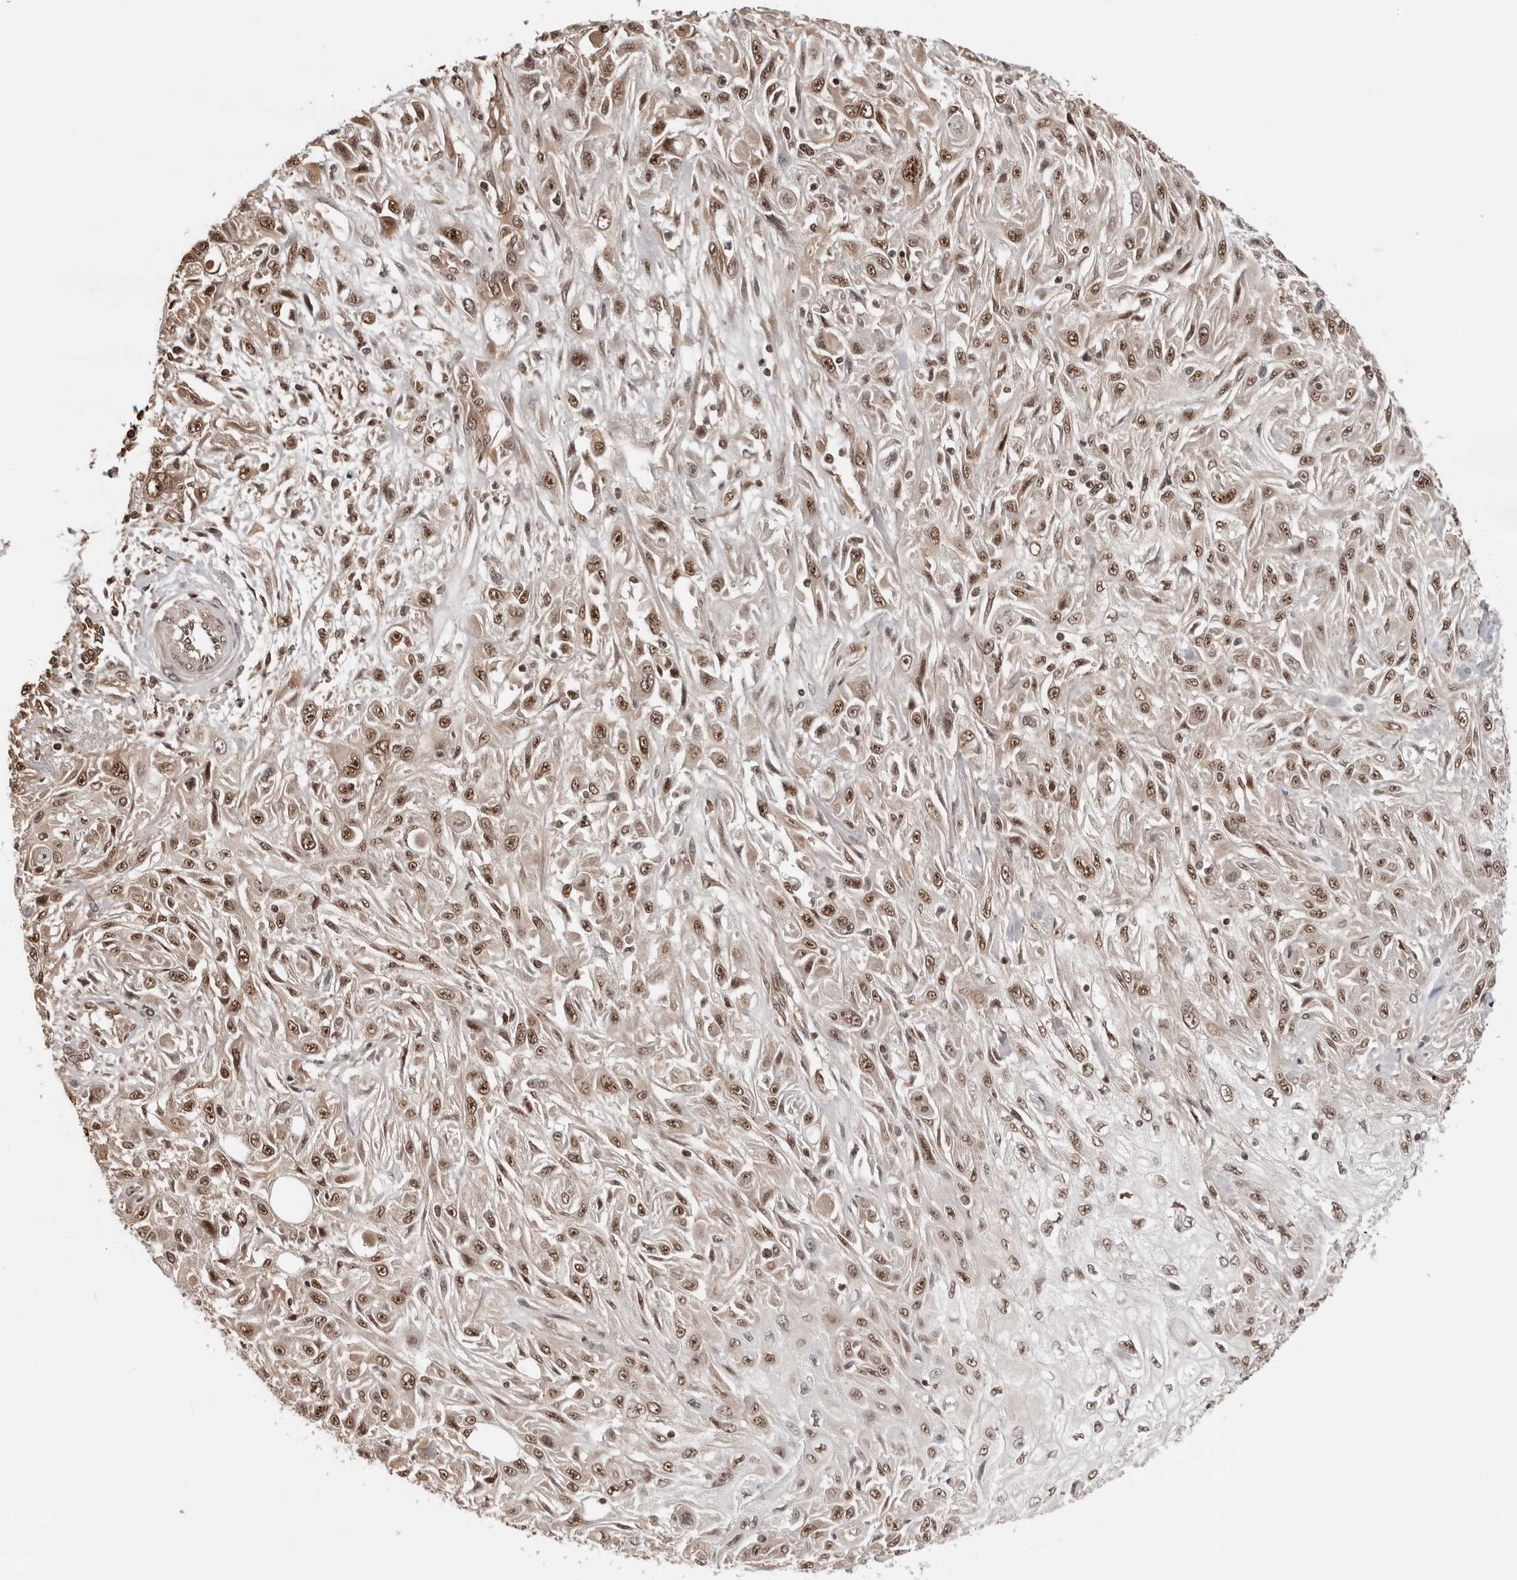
{"staining": {"intensity": "moderate", "quantity": "25%-75%", "location": "nuclear"}, "tissue": "skin cancer", "cell_type": "Tumor cells", "image_type": "cancer", "snomed": [{"axis": "morphology", "description": "Squamous cell carcinoma, NOS"}, {"axis": "morphology", "description": "Squamous cell carcinoma, metastatic, NOS"}, {"axis": "topography", "description": "Skin"}, {"axis": "topography", "description": "Lymph node"}], "caption": "Immunohistochemistry (IHC) (DAB) staining of skin squamous cell carcinoma exhibits moderate nuclear protein expression in about 25%-75% of tumor cells. (Stains: DAB in brown, nuclei in blue, Microscopy: brightfield microscopy at high magnification).", "gene": "SDE2", "patient": {"sex": "male", "age": 75}}